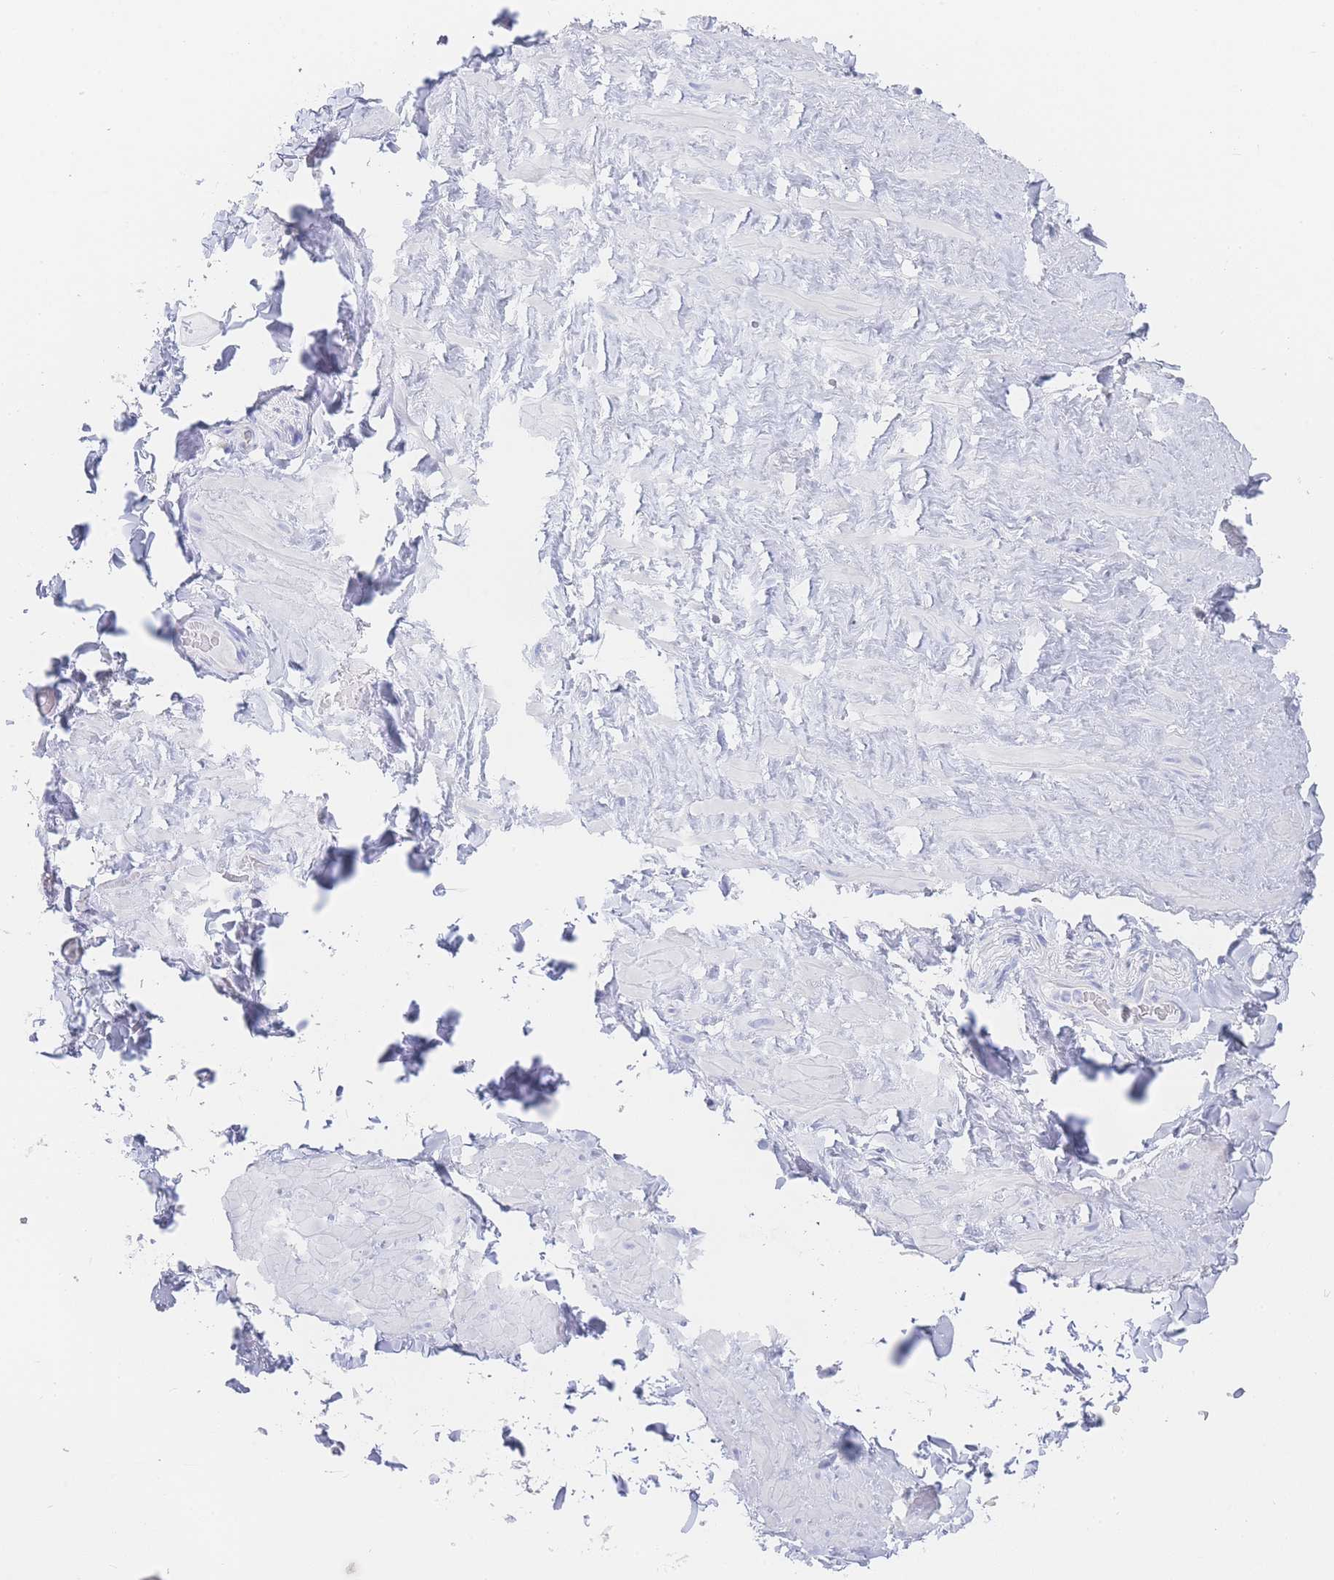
{"staining": {"intensity": "negative", "quantity": "none", "location": "none"}, "tissue": "adipose tissue", "cell_type": "Adipocytes", "image_type": "normal", "snomed": [{"axis": "morphology", "description": "Normal tissue, NOS"}, {"axis": "topography", "description": "Soft tissue"}, {"axis": "topography", "description": "Vascular tissue"}], "caption": "This is an immunohistochemistry (IHC) photomicrograph of normal adipose tissue. There is no expression in adipocytes.", "gene": "LZTFL1", "patient": {"sex": "male", "age": 41}}